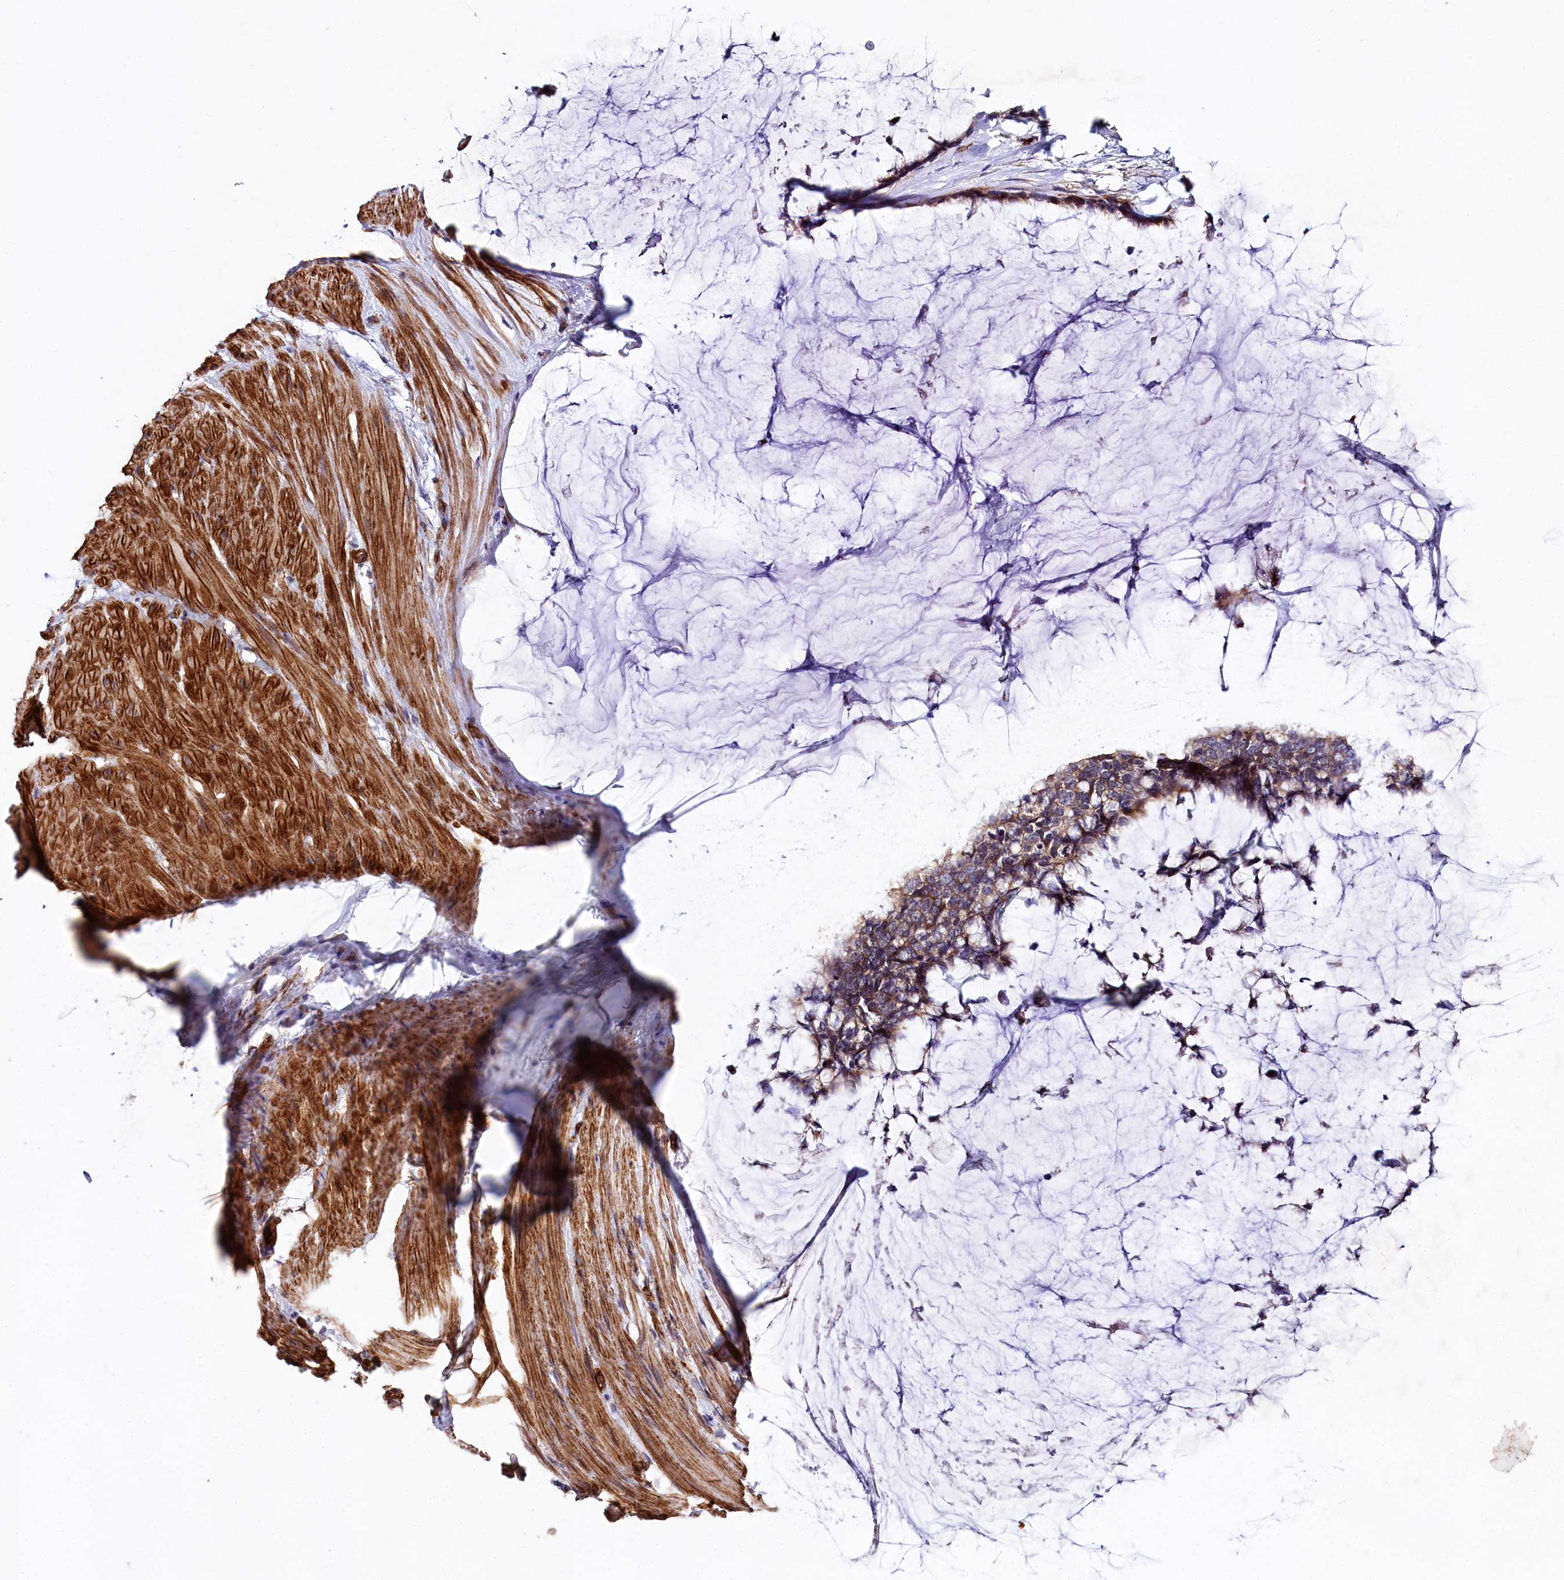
{"staining": {"intensity": "weak", "quantity": ">75%", "location": "cytoplasmic/membranous"}, "tissue": "ovarian cancer", "cell_type": "Tumor cells", "image_type": "cancer", "snomed": [{"axis": "morphology", "description": "Cystadenocarcinoma, mucinous, NOS"}, {"axis": "topography", "description": "Ovary"}], "caption": "A low amount of weak cytoplasmic/membranous expression is identified in approximately >75% of tumor cells in ovarian mucinous cystadenocarcinoma tissue. (brown staining indicates protein expression, while blue staining denotes nuclei).", "gene": "SPATS2", "patient": {"sex": "female", "age": 39}}